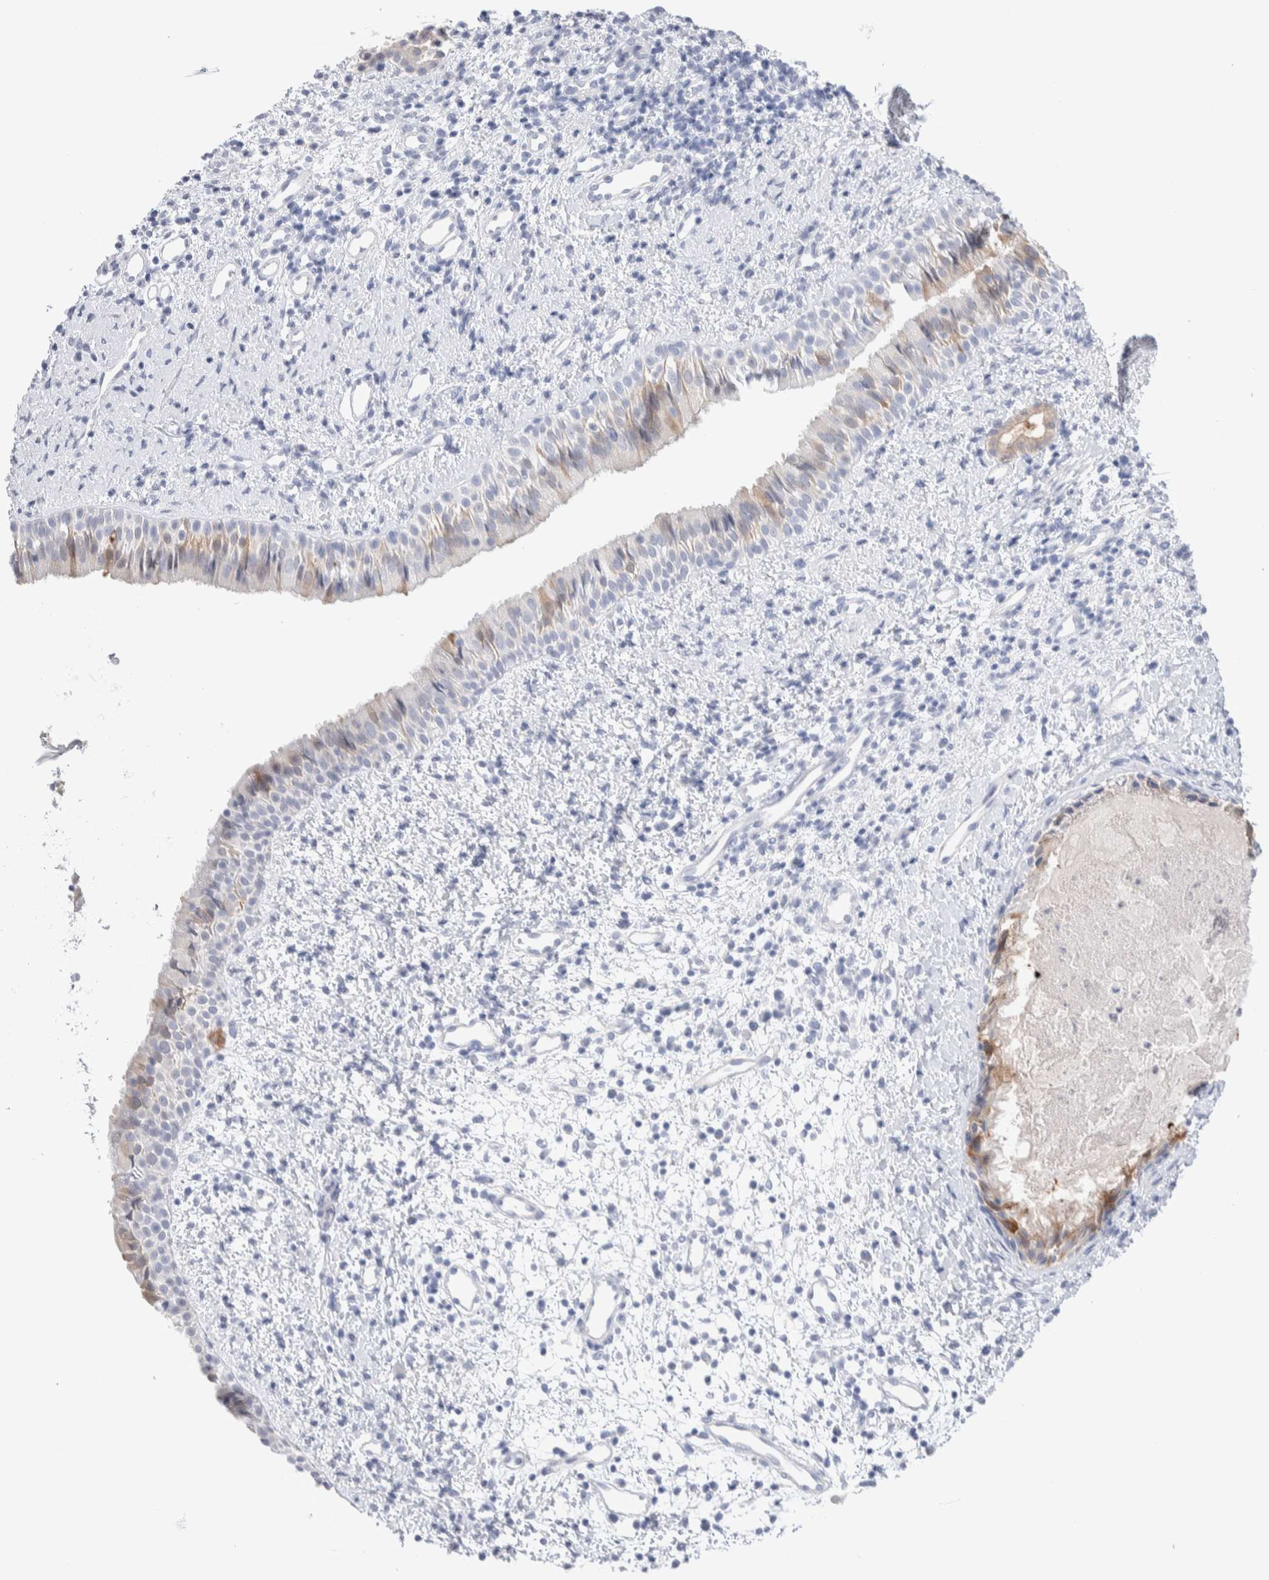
{"staining": {"intensity": "weak", "quantity": "<25%", "location": "cytoplasmic/membranous"}, "tissue": "nasopharynx", "cell_type": "Respiratory epithelial cells", "image_type": "normal", "snomed": [{"axis": "morphology", "description": "Normal tissue, NOS"}, {"axis": "topography", "description": "Nasopharynx"}], "caption": "The photomicrograph demonstrates no staining of respiratory epithelial cells in unremarkable nasopharynx. Brightfield microscopy of immunohistochemistry (IHC) stained with DAB (3,3'-diaminobenzidine) (brown) and hematoxylin (blue), captured at high magnification.", "gene": "GDA", "patient": {"sex": "male", "age": 22}}